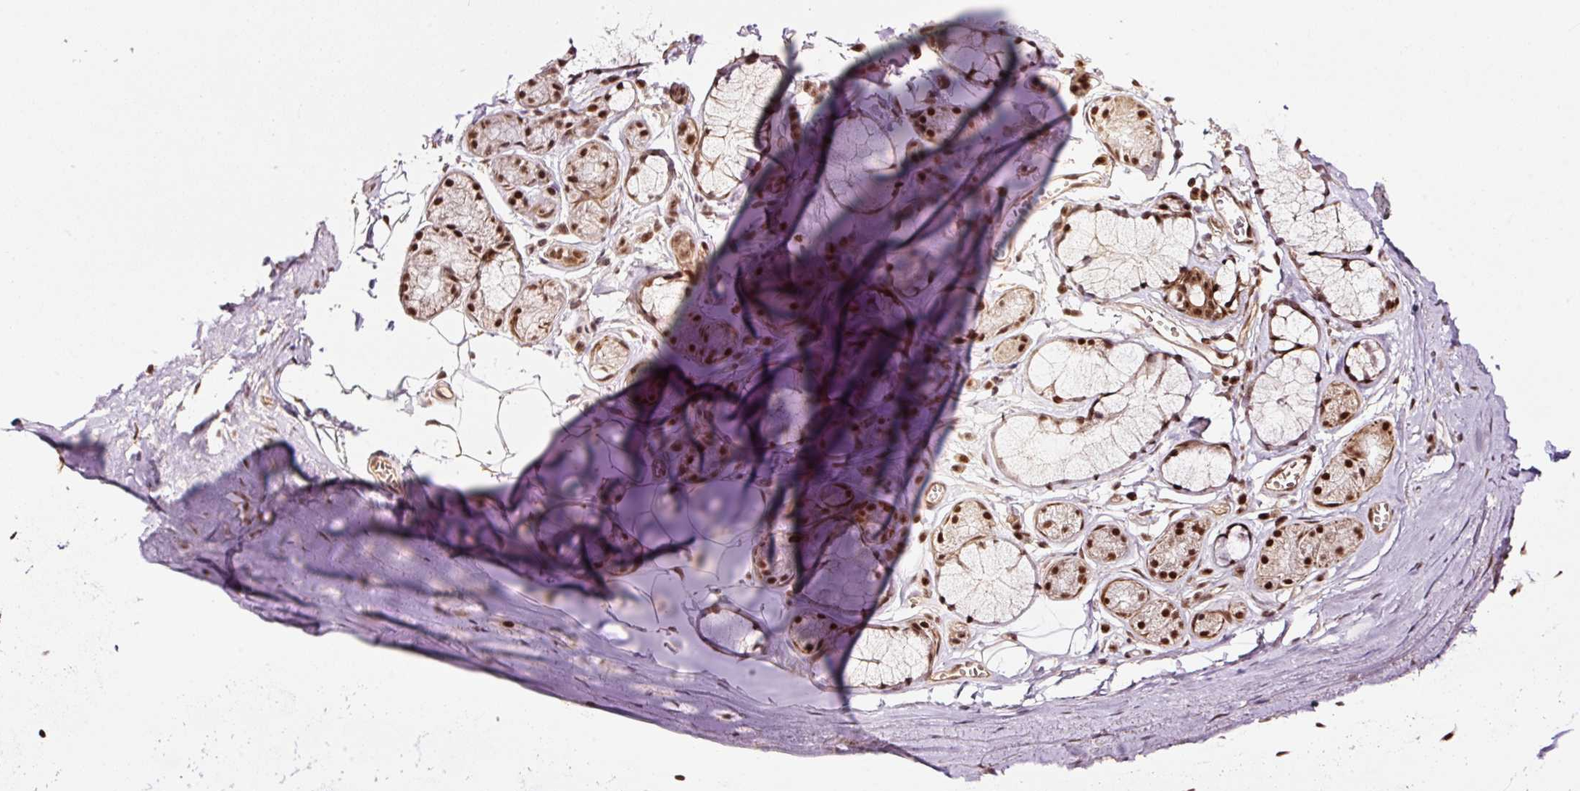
{"staining": {"intensity": "weak", "quantity": ">75%", "location": "nuclear"}, "tissue": "adipose tissue", "cell_type": "Adipocytes", "image_type": "normal", "snomed": [{"axis": "morphology", "description": "Normal tissue, NOS"}, {"axis": "topography", "description": "Cartilage tissue"}, {"axis": "topography", "description": "Bronchus"}, {"axis": "topography", "description": "Peripheral nerve tissue"}], "caption": "Protein staining reveals weak nuclear positivity in about >75% of adipocytes in normal adipose tissue.", "gene": "RFC4", "patient": {"sex": "female", "age": 59}}